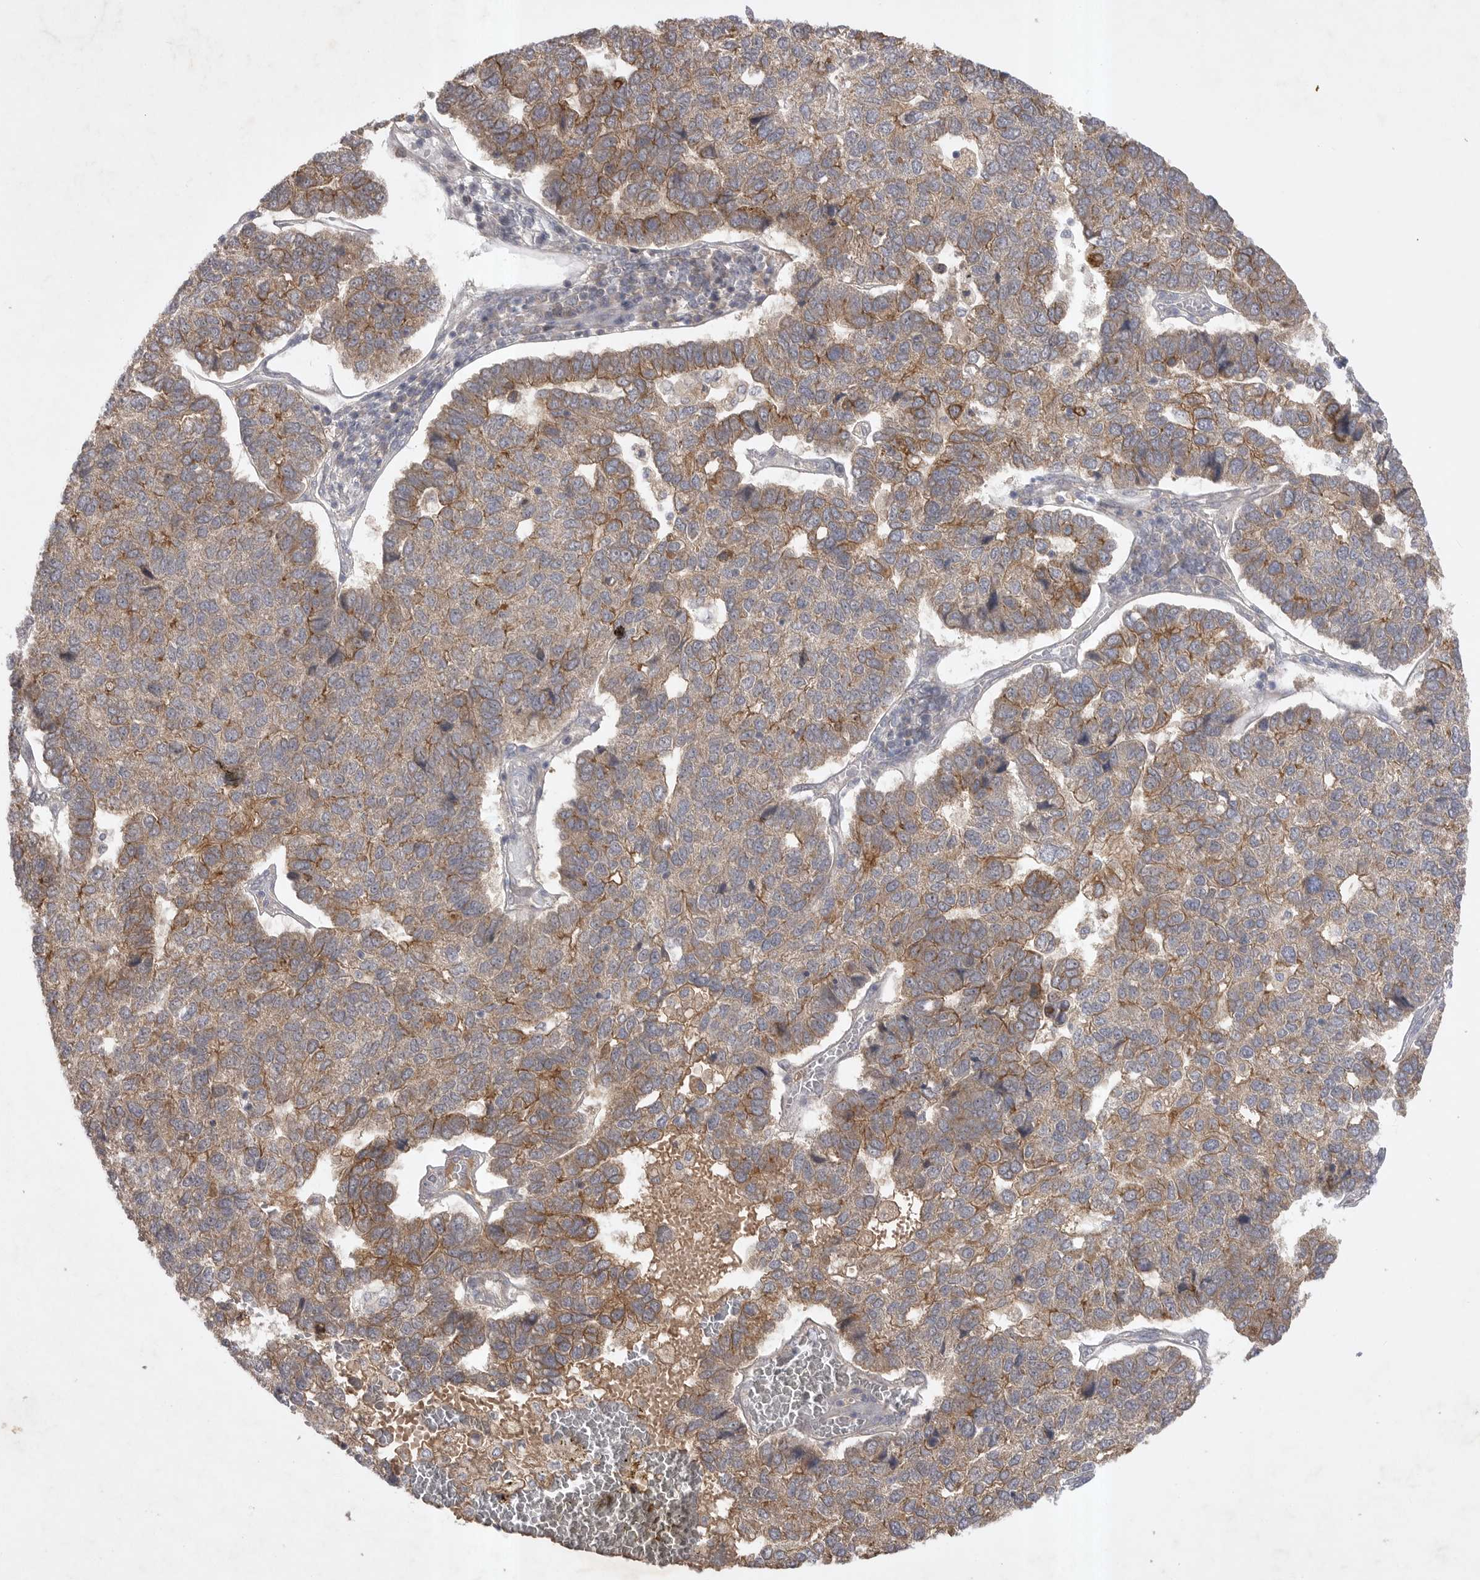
{"staining": {"intensity": "moderate", "quantity": ">75%", "location": "cytoplasmic/membranous"}, "tissue": "pancreatic cancer", "cell_type": "Tumor cells", "image_type": "cancer", "snomed": [{"axis": "morphology", "description": "Adenocarcinoma, NOS"}, {"axis": "topography", "description": "Pancreas"}], "caption": "Protein positivity by IHC displays moderate cytoplasmic/membranous staining in approximately >75% of tumor cells in pancreatic cancer.", "gene": "DHDDS", "patient": {"sex": "female", "age": 61}}